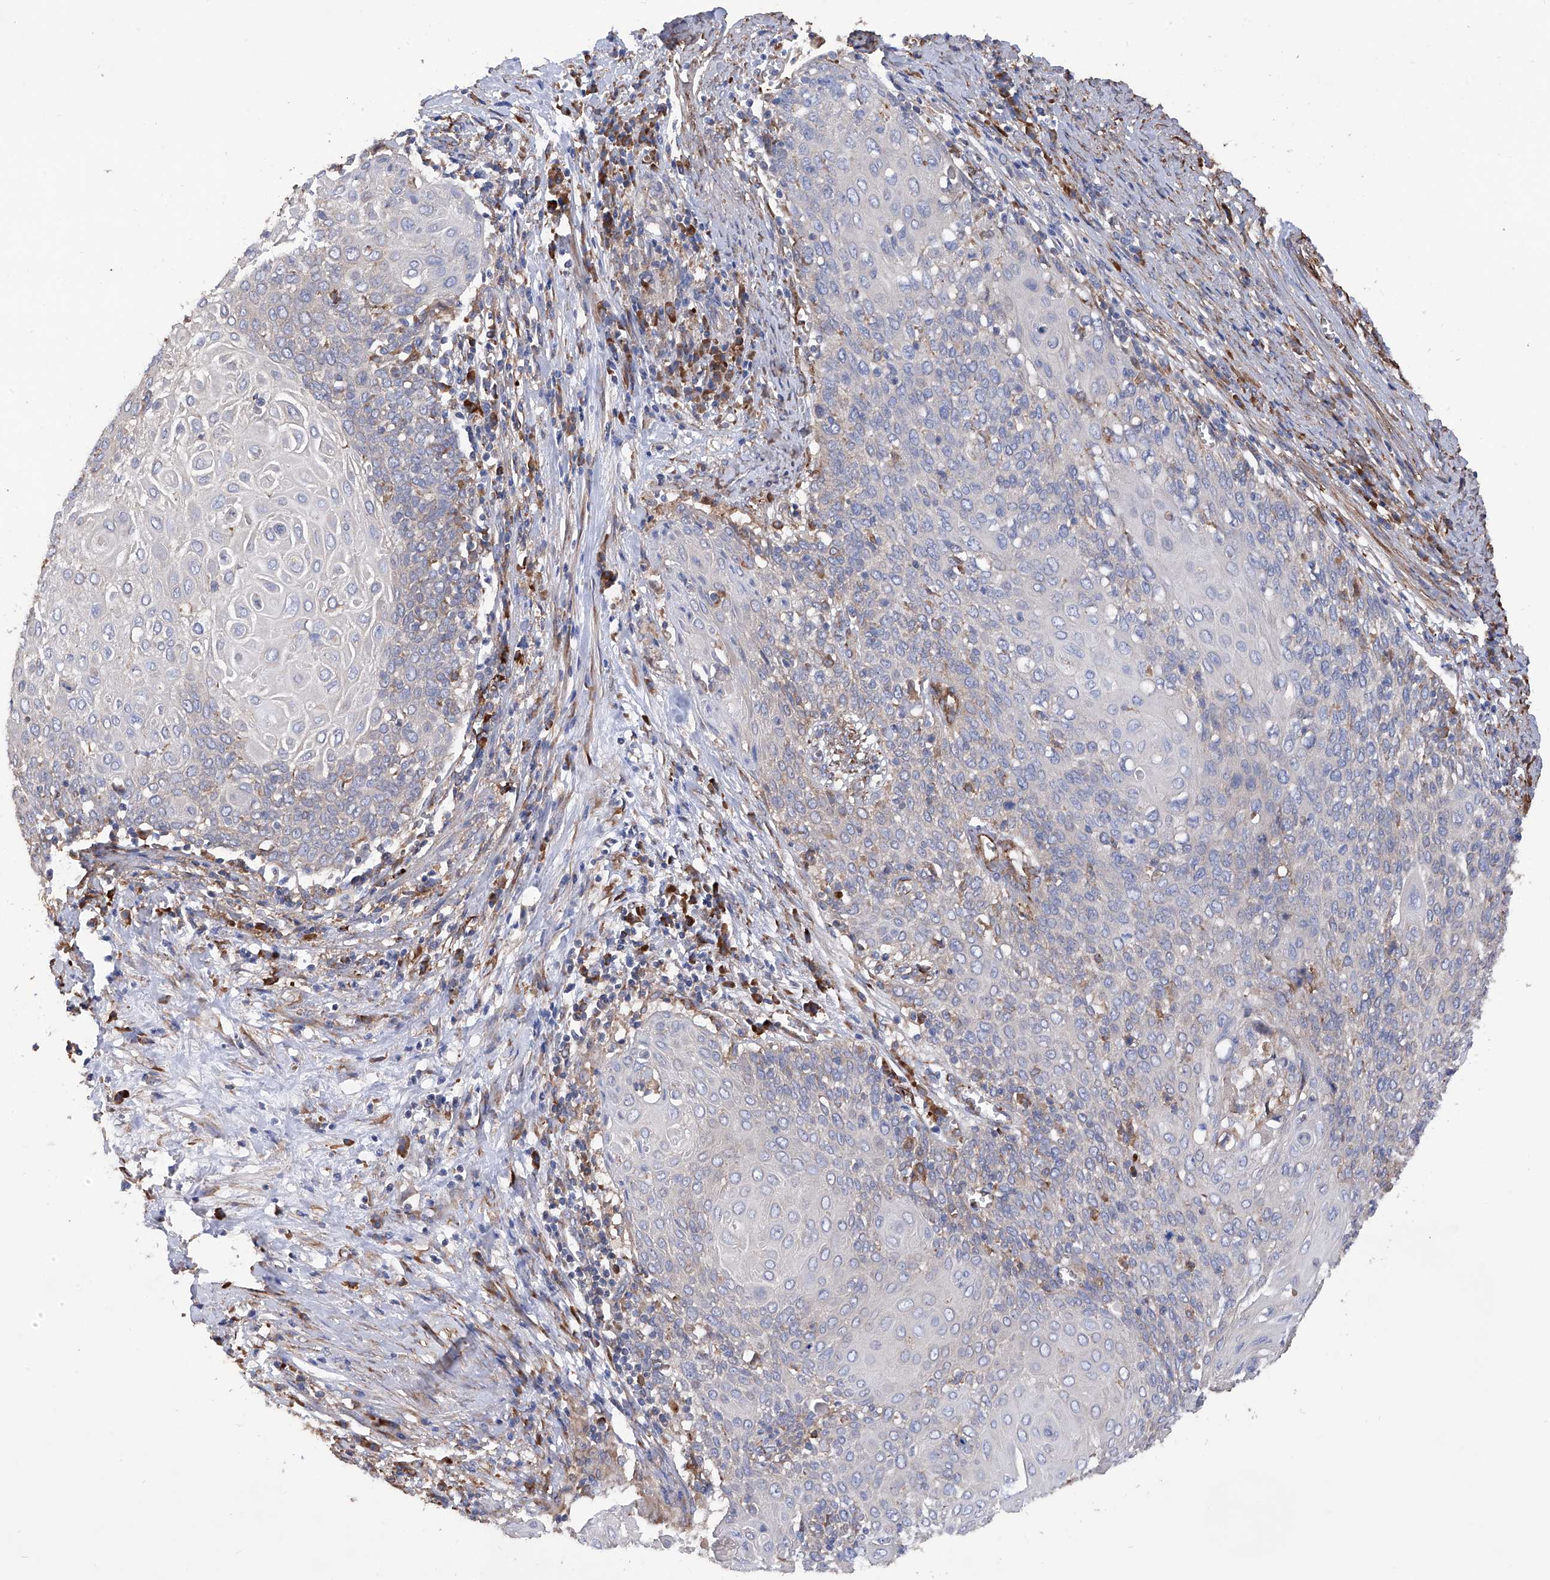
{"staining": {"intensity": "negative", "quantity": "none", "location": "none"}, "tissue": "cervical cancer", "cell_type": "Tumor cells", "image_type": "cancer", "snomed": [{"axis": "morphology", "description": "Squamous cell carcinoma, NOS"}, {"axis": "topography", "description": "Cervix"}], "caption": "The image reveals no staining of tumor cells in cervical cancer (squamous cell carcinoma).", "gene": "INPP5B", "patient": {"sex": "female", "age": 39}}